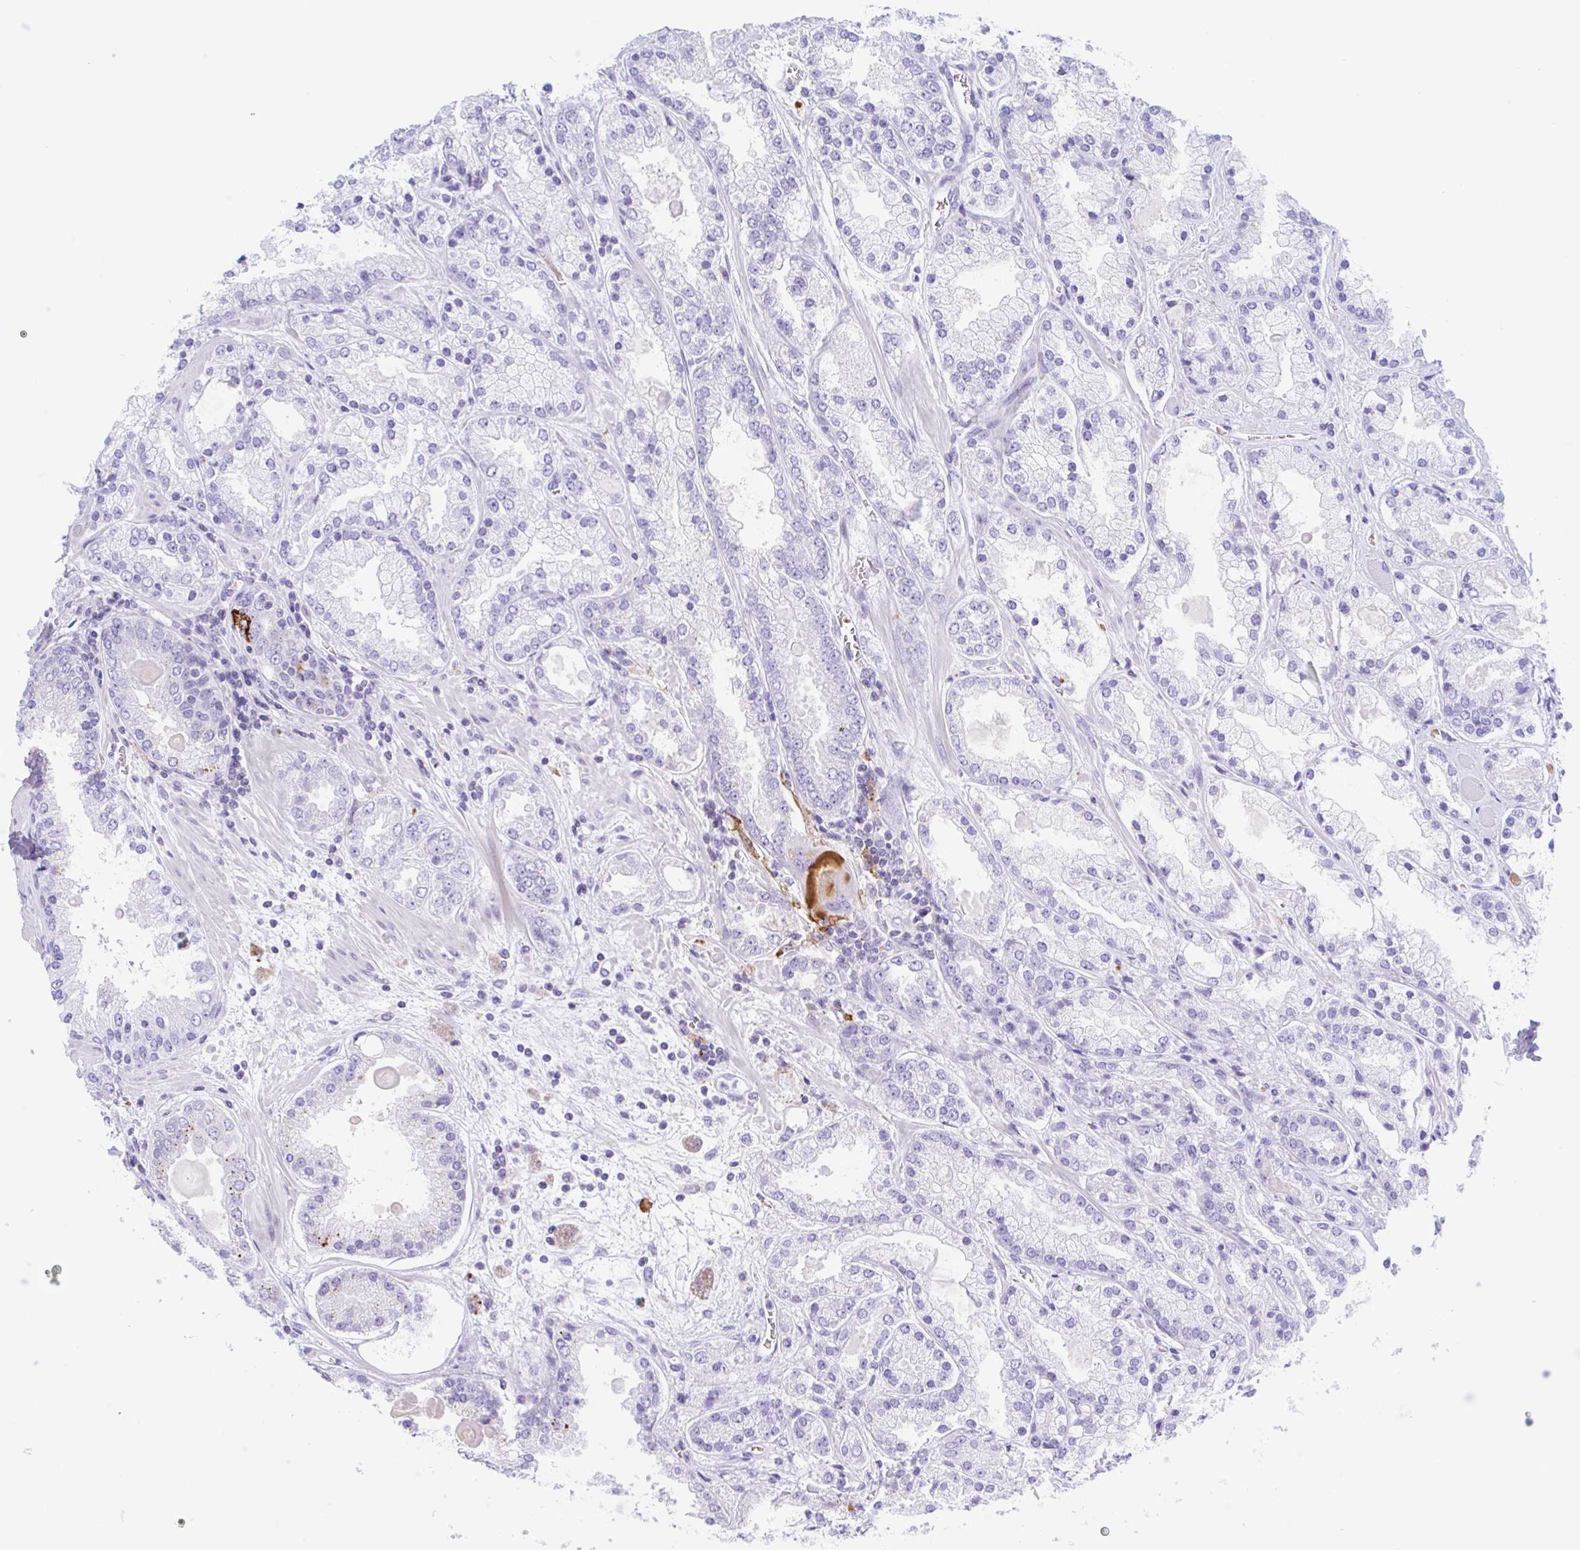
{"staining": {"intensity": "negative", "quantity": "none", "location": "none"}, "tissue": "prostate cancer", "cell_type": "Tumor cells", "image_type": "cancer", "snomed": [{"axis": "morphology", "description": "Adenocarcinoma, High grade"}, {"axis": "topography", "description": "Prostate"}], "caption": "Tumor cells show no significant staining in prostate cancer.", "gene": "ANKRD9", "patient": {"sex": "male", "age": 67}}